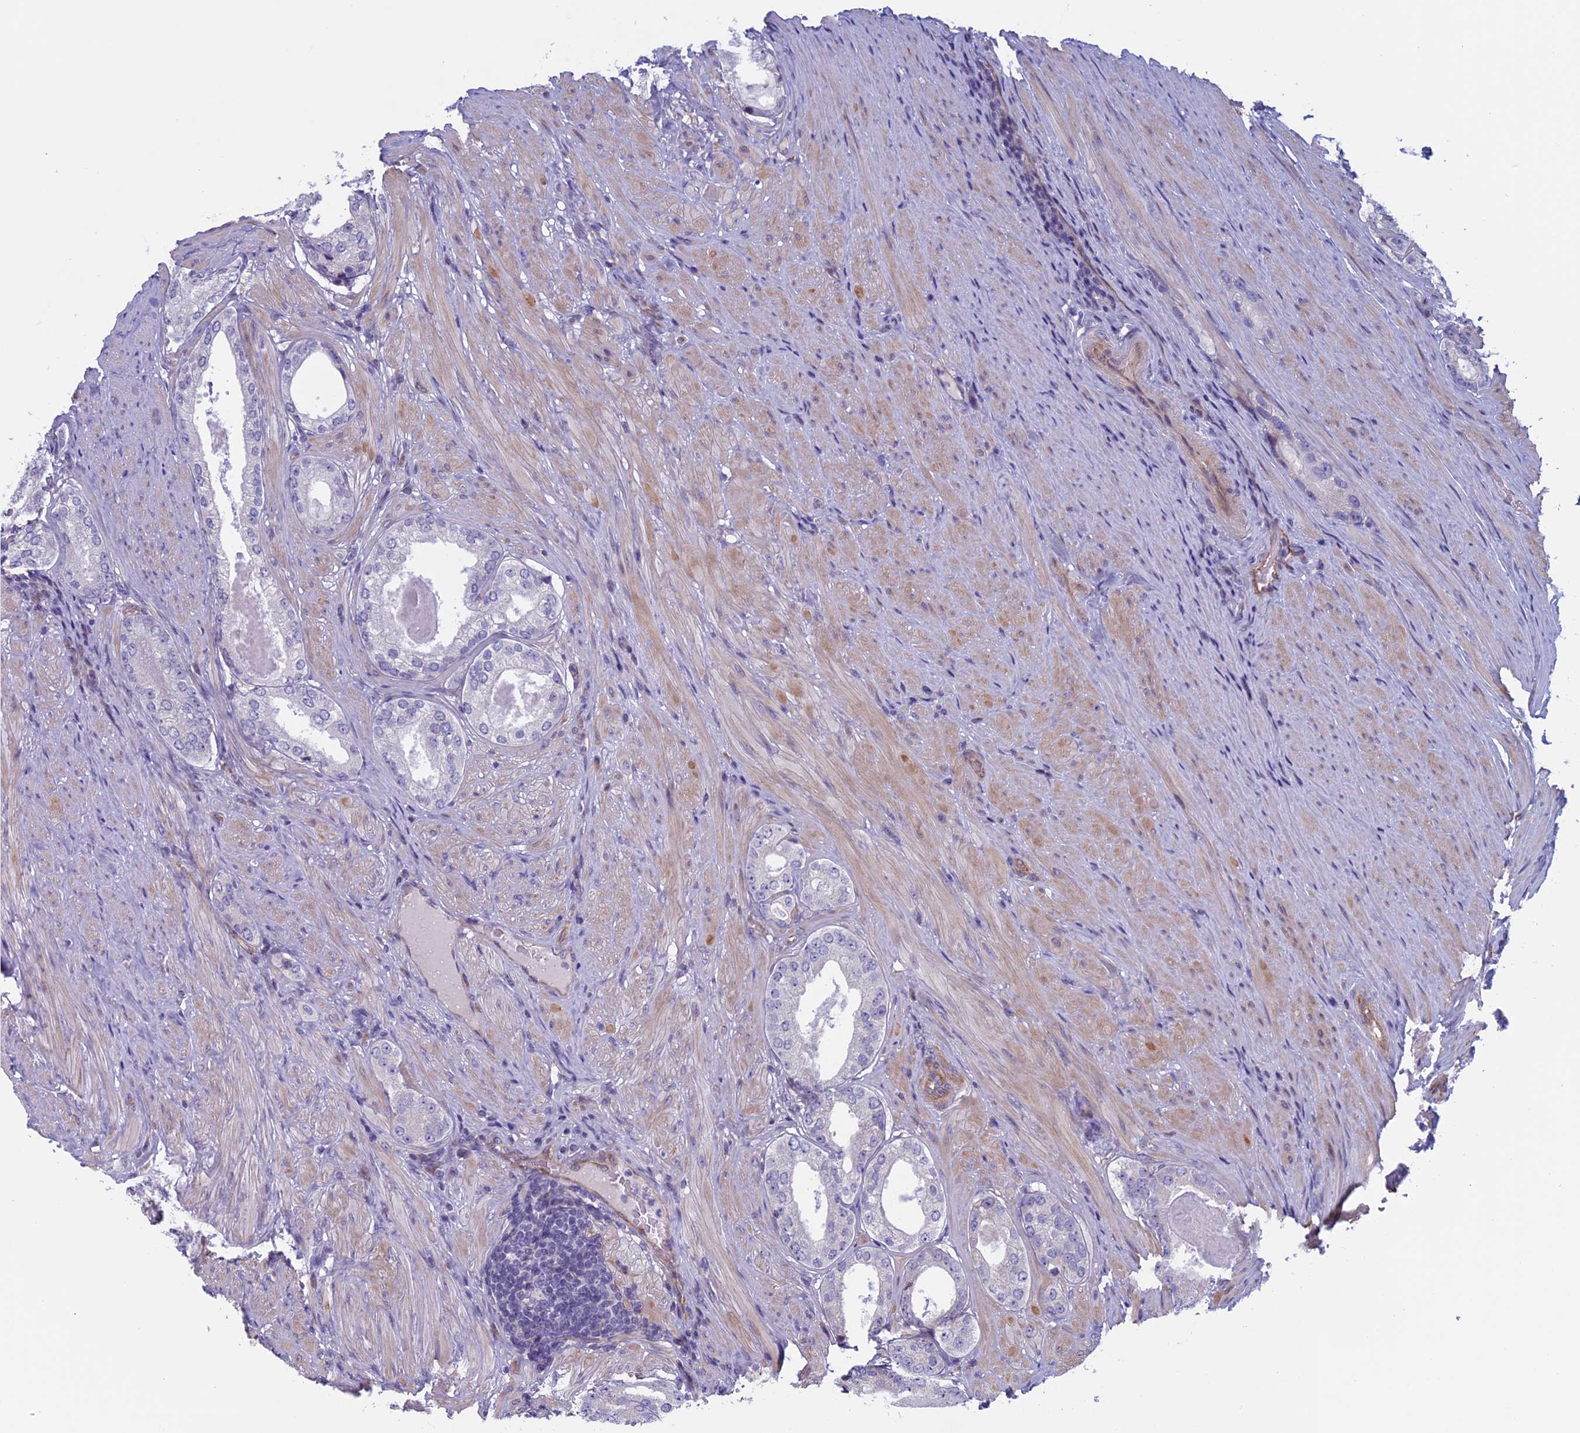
{"staining": {"intensity": "negative", "quantity": "none", "location": "none"}, "tissue": "prostate cancer", "cell_type": "Tumor cells", "image_type": "cancer", "snomed": [{"axis": "morphology", "description": "Adenocarcinoma, Low grade"}, {"axis": "topography", "description": "Prostate"}], "caption": "Human prostate cancer (adenocarcinoma (low-grade)) stained for a protein using IHC reveals no positivity in tumor cells.", "gene": "BCL2L10", "patient": {"sex": "male", "age": 68}}